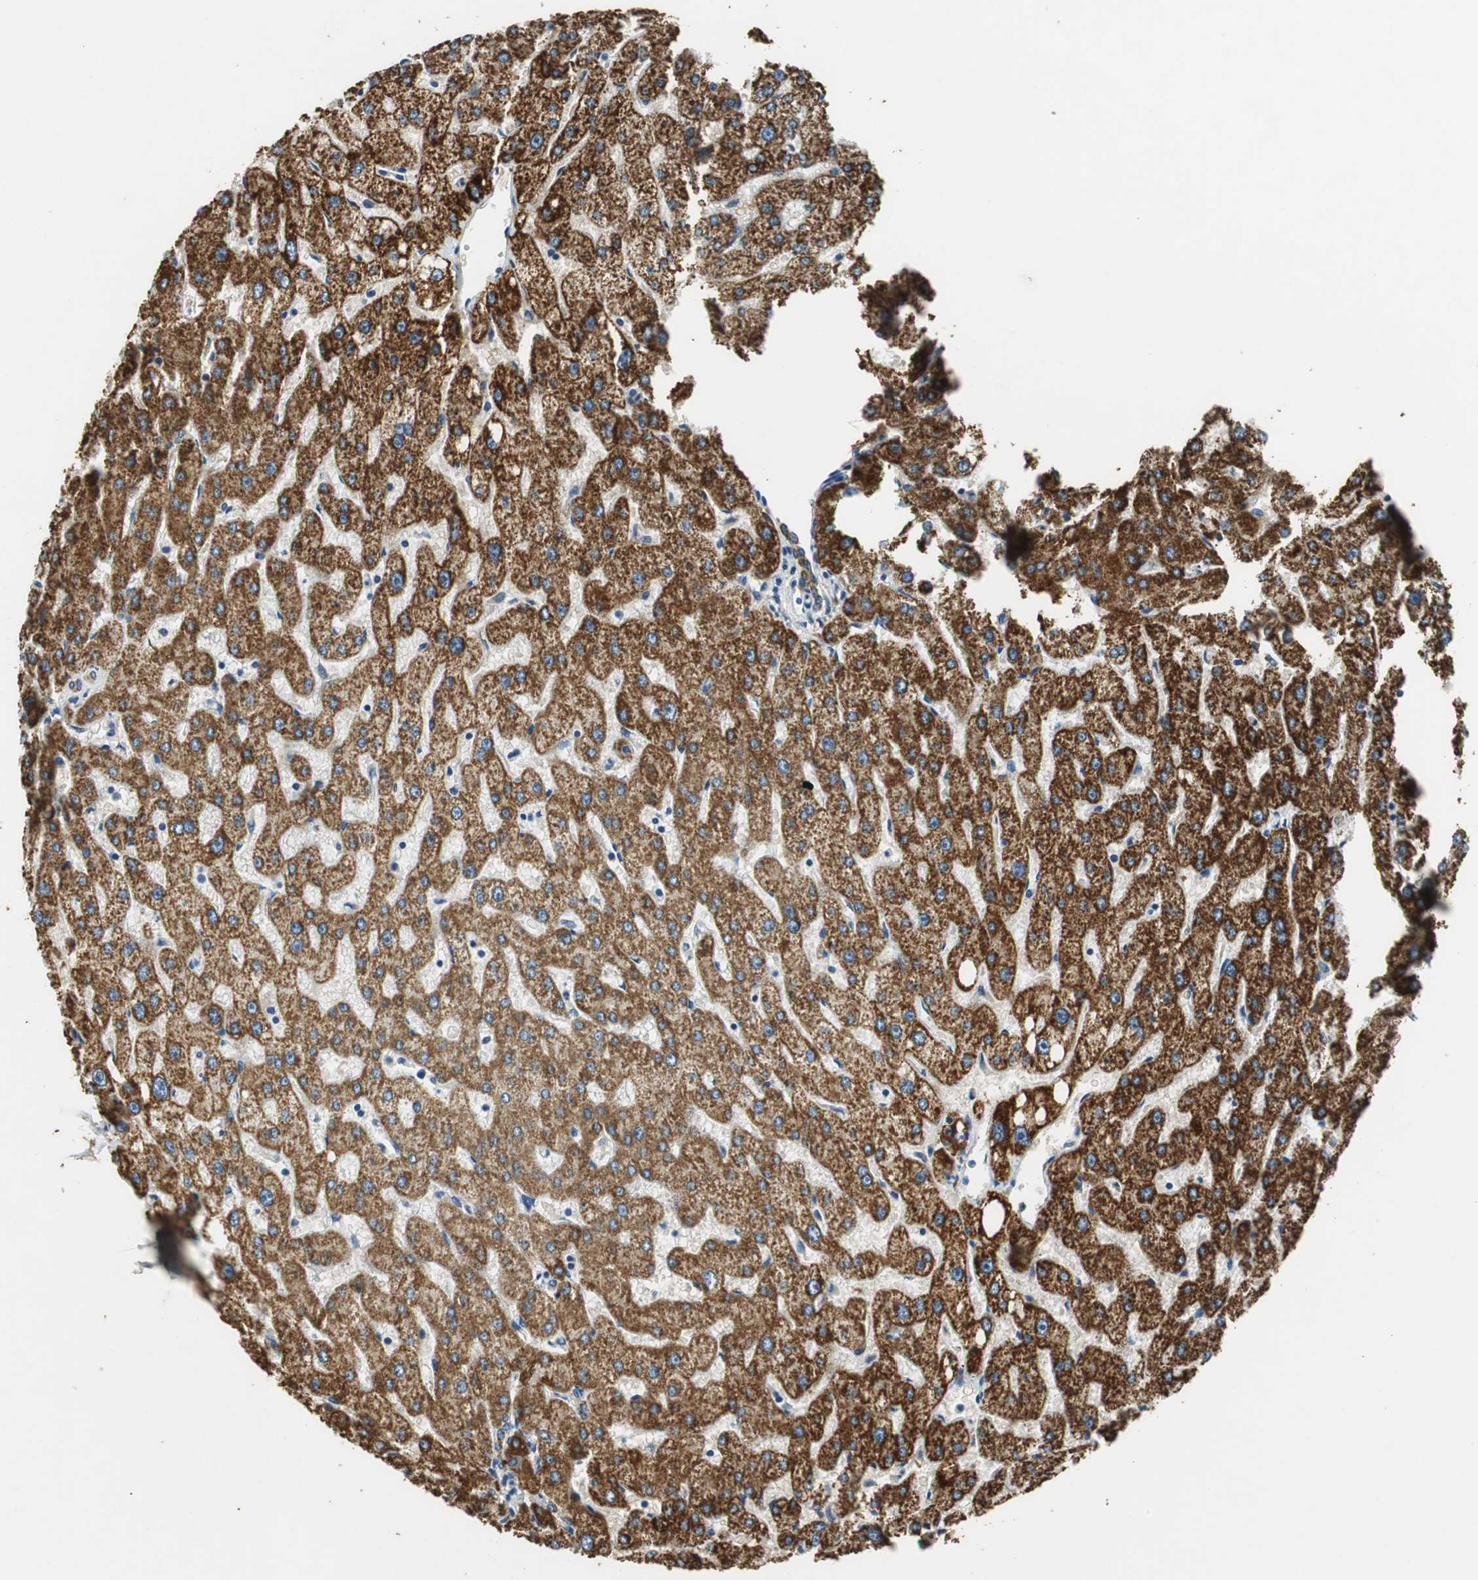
{"staining": {"intensity": "moderate", "quantity": ">75%", "location": "cytoplasmic/membranous"}, "tissue": "liver", "cell_type": "Cholangiocytes", "image_type": "normal", "snomed": [{"axis": "morphology", "description": "Normal tissue, NOS"}, {"axis": "topography", "description": "Liver"}], "caption": "Unremarkable liver was stained to show a protein in brown. There is medium levels of moderate cytoplasmic/membranous expression in about >75% of cholangiocytes.", "gene": "ALDH4A1", "patient": {"sex": "male", "age": 67}}